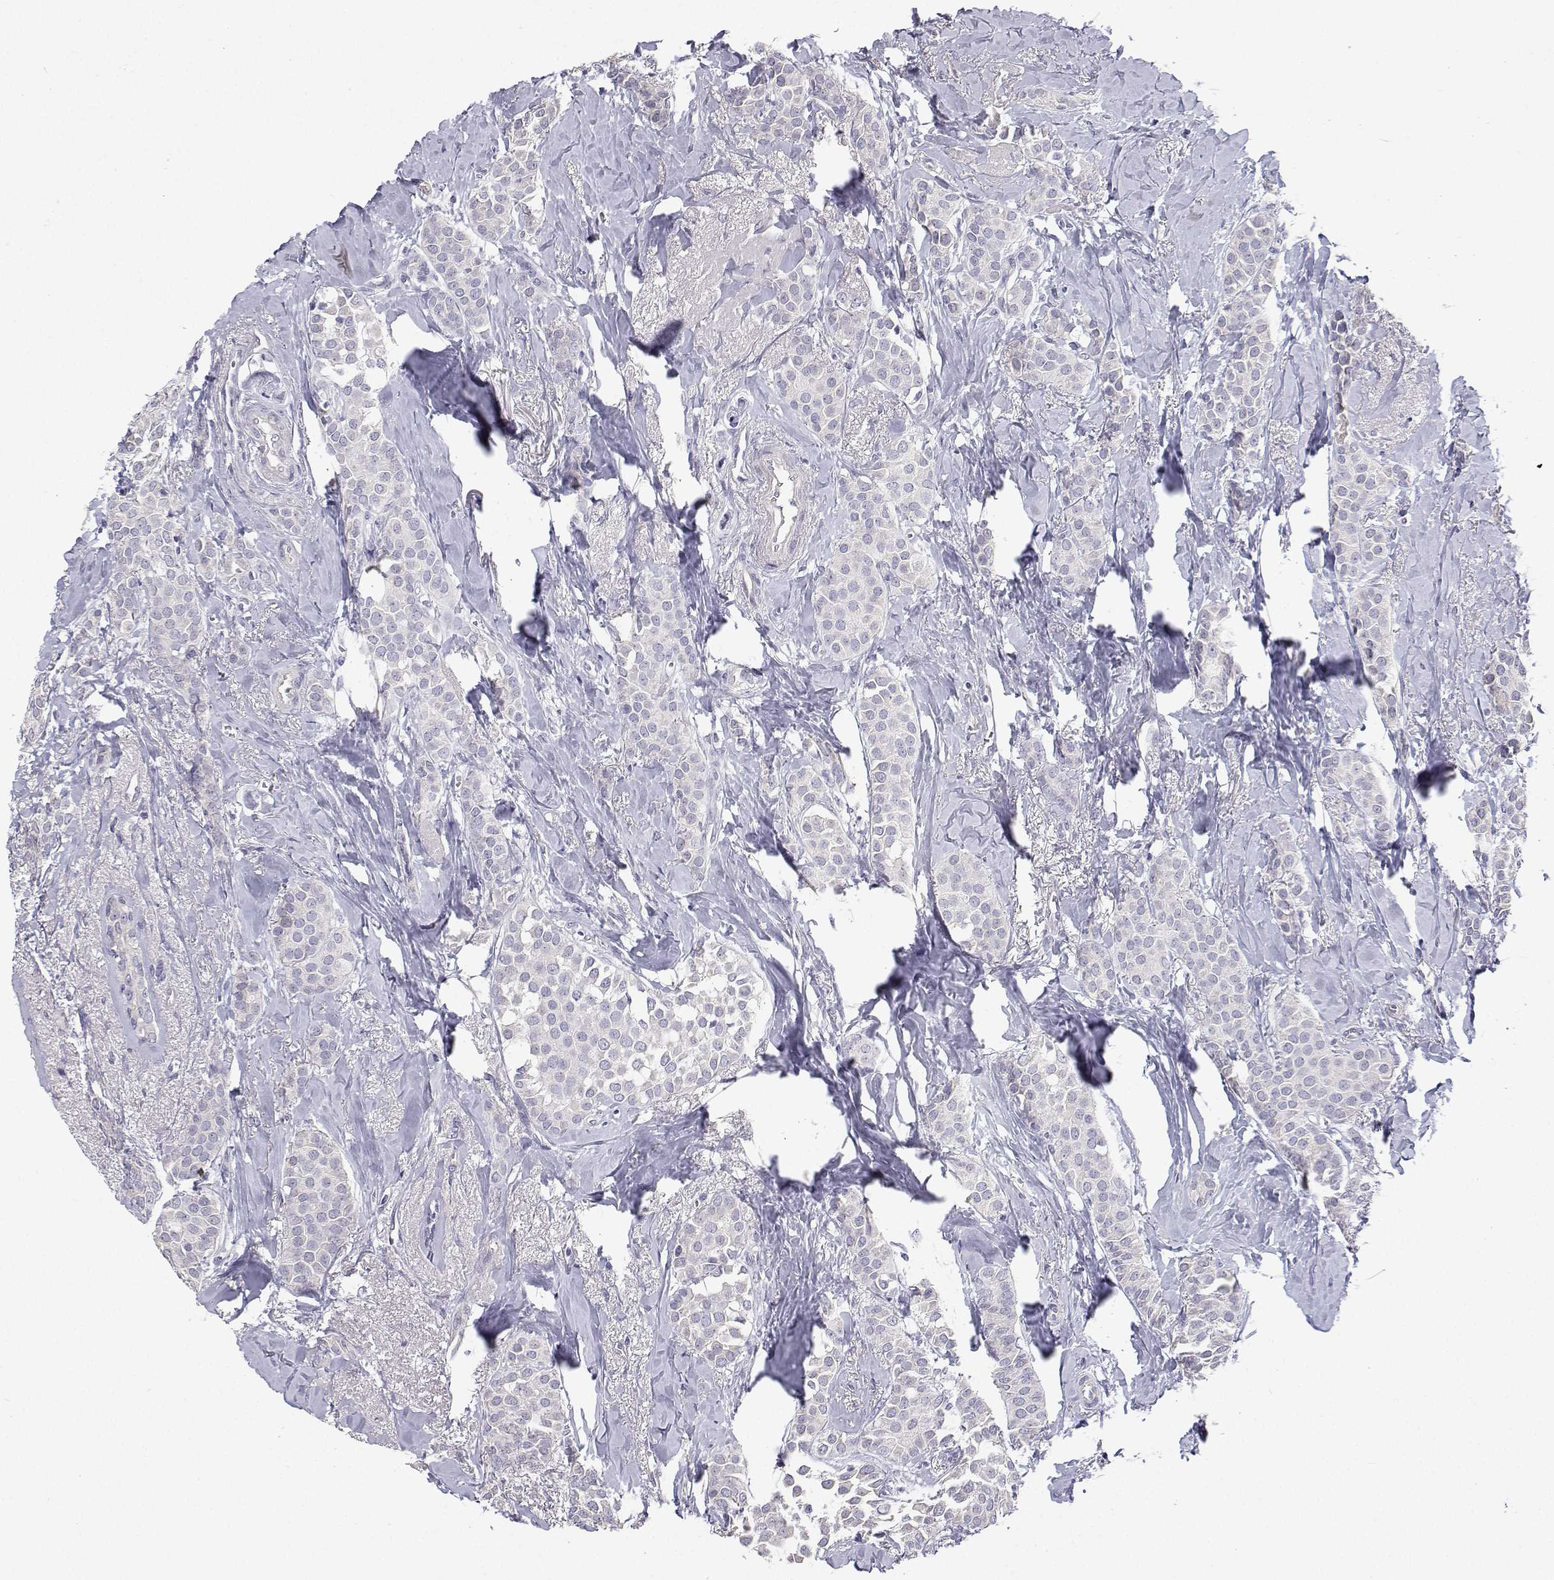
{"staining": {"intensity": "negative", "quantity": "none", "location": "none"}, "tissue": "breast cancer", "cell_type": "Tumor cells", "image_type": "cancer", "snomed": [{"axis": "morphology", "description": "Duct carcinoma"}, {"axis": "topography", "description": "Breast"}], "caption": "This micrograph is of breast cancer stained with IHC to label a protein in brown with the nuclei are counter-stained blue. There is no expression in tumor cells.", "gene": "ANKRD65", "patient": {"sex": "female", "age": 79}}